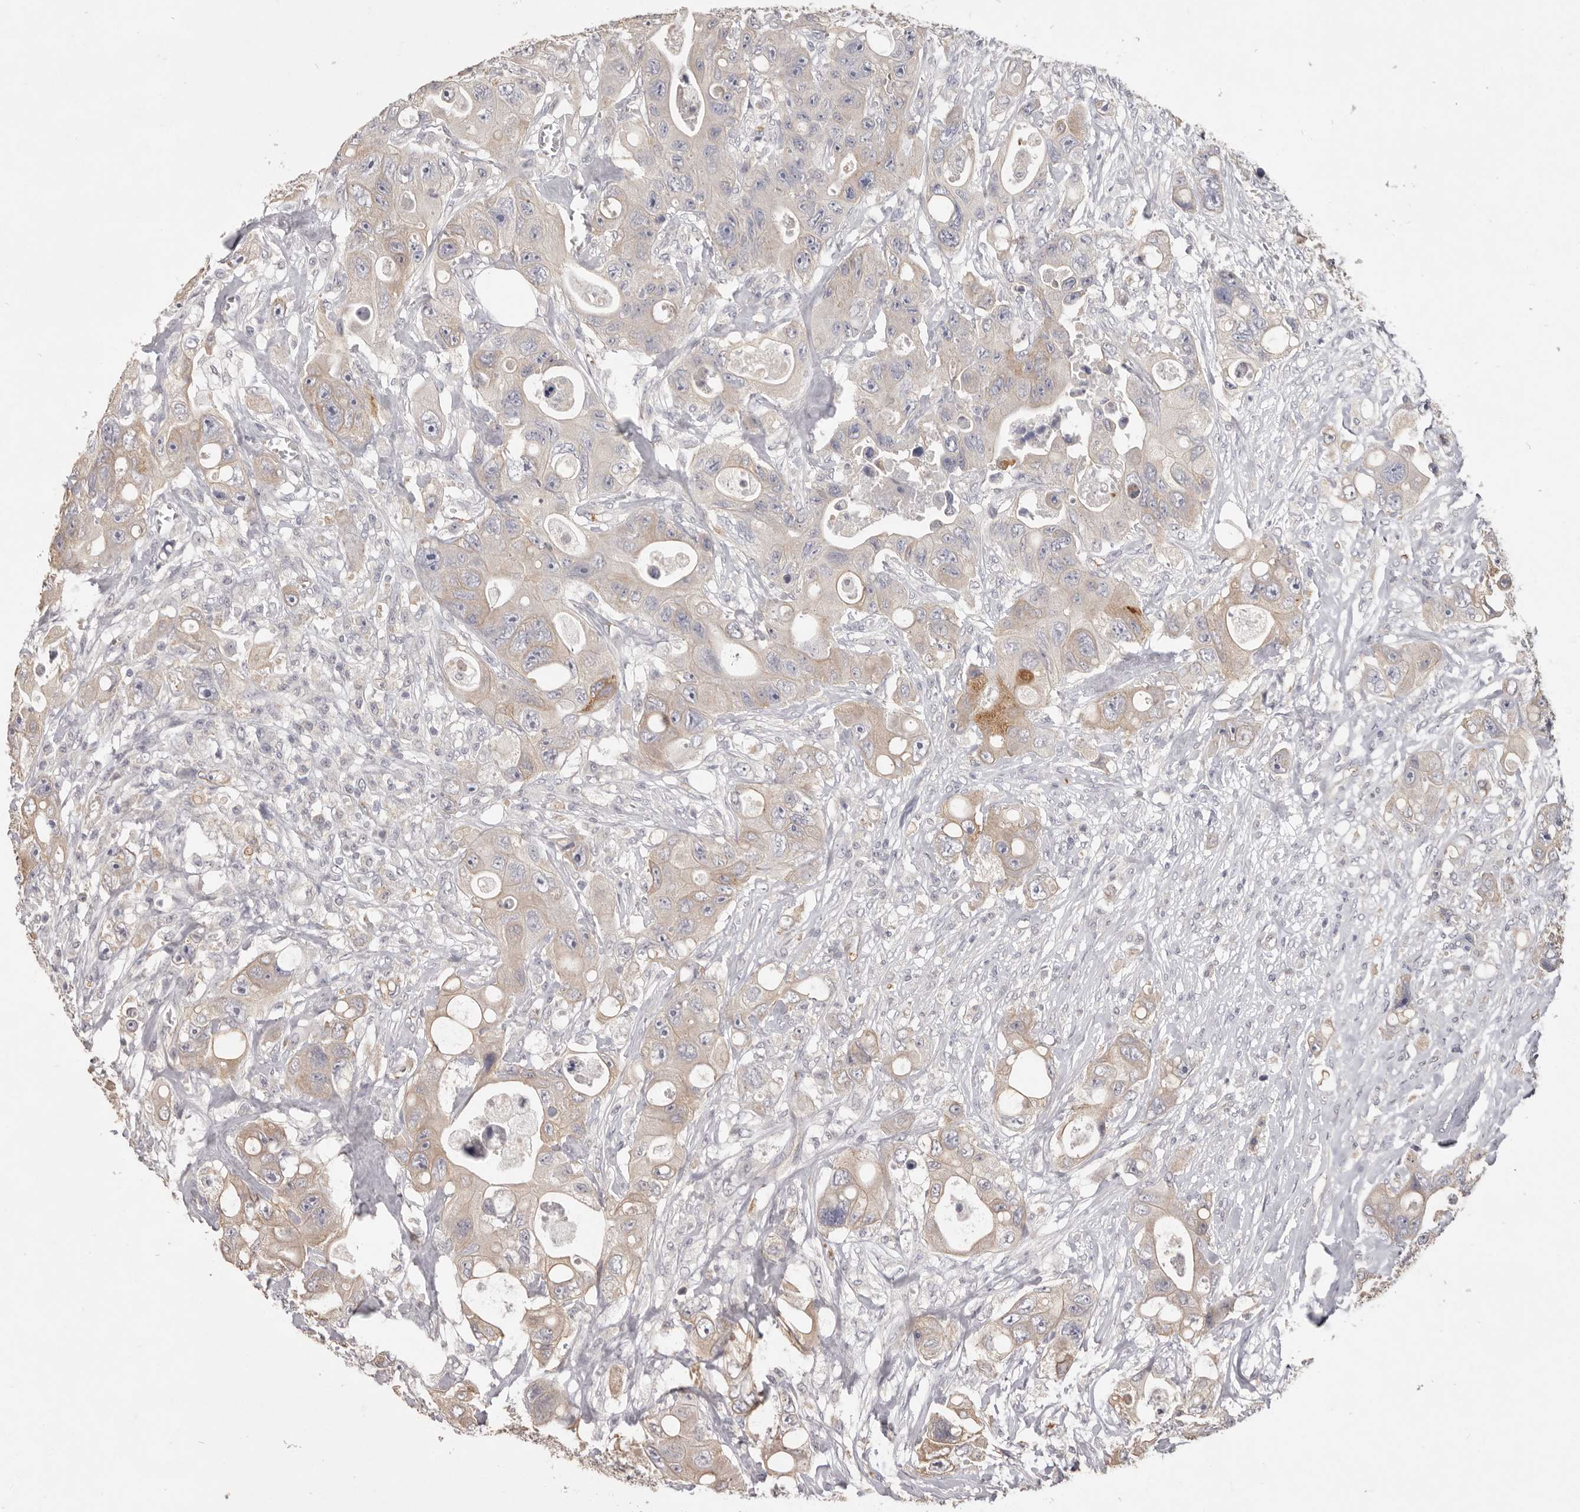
{"staining": {"intensity": "moderate", "quantity": "<25%", "location": "cytoplasmic/membranous"}, "tissue": "colorectal cancer", "cell_type": "Tumor cells", "image_type": "cancer", "snomed": [{"axis": "morphology", "description": "Adenocarcinoma, NOS"}, {"axis": "topography", "description": "Colon"}], "caption": "The image exhibits immunohistochemical staining of colorectal adenocarcinoma. There is moderate cytoplasmic/membranous expression is seen in approximately <25% of tumor cells.", "gene": "ZYG11B", "patient": {"sex": "female", "age": 46}}